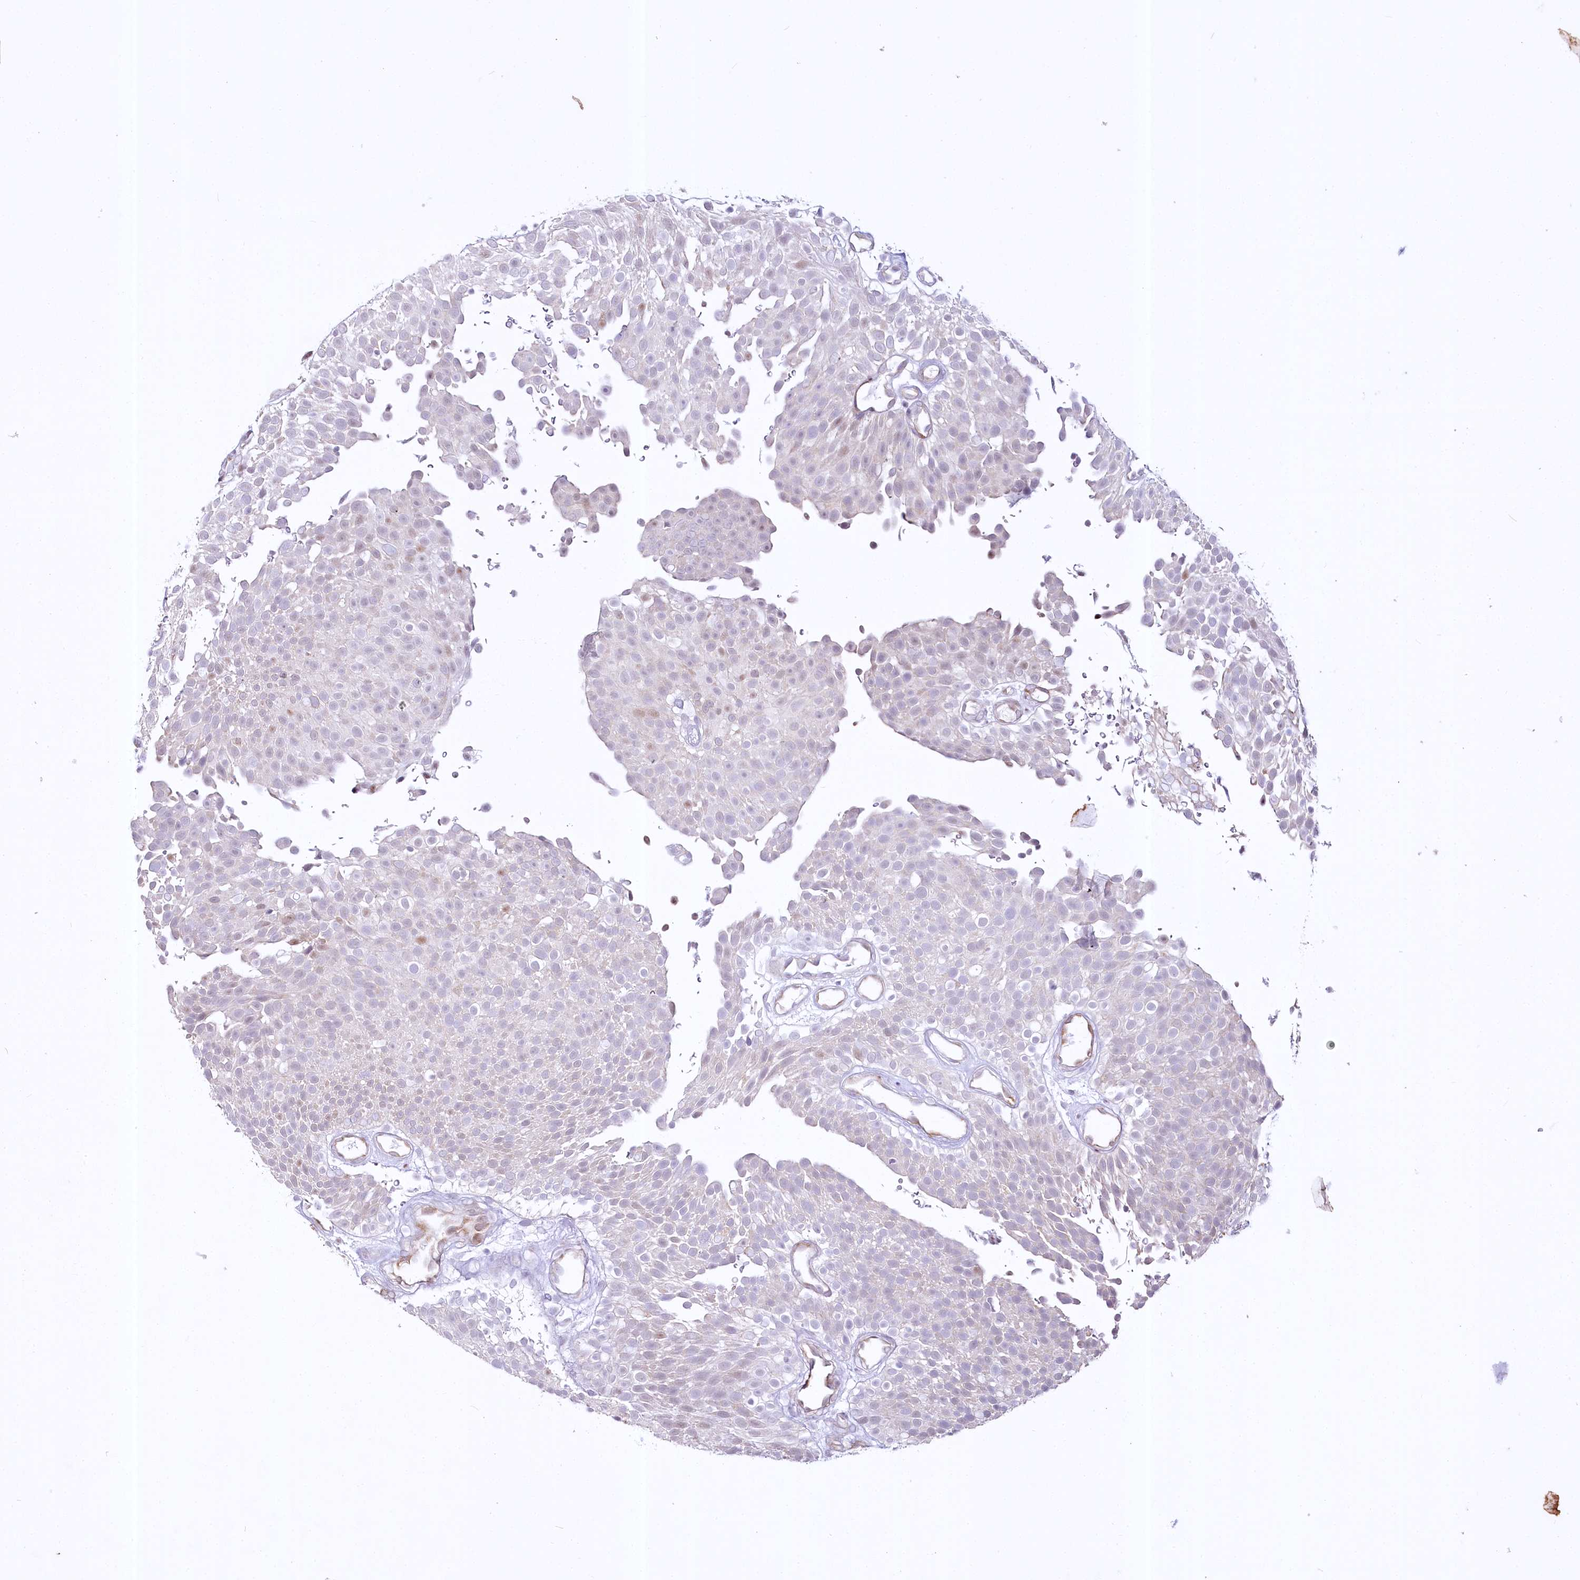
{"staining": {"intensity": "moderate", "quantity": "<25%", "location": "nuclear"}, "tissue": "urothelial cancer", "cell_type": "Tumor cells", "image_type": "cancer", "snomed": [{"axis": "morphology", "description": "Urothelial carcinoma, Low grade"}, {"axis": "topography", "description": "Urinary bladder"}], "caption": "Immunohistochemistry (IHC) (DAB) staining of low-grade urothelial carcinoma demonstrates moderate nuclear protein positivity in approximately <25% of tumor cells.", "gene": "YBX3", "patient": {"sex": "male", "age": 78}}